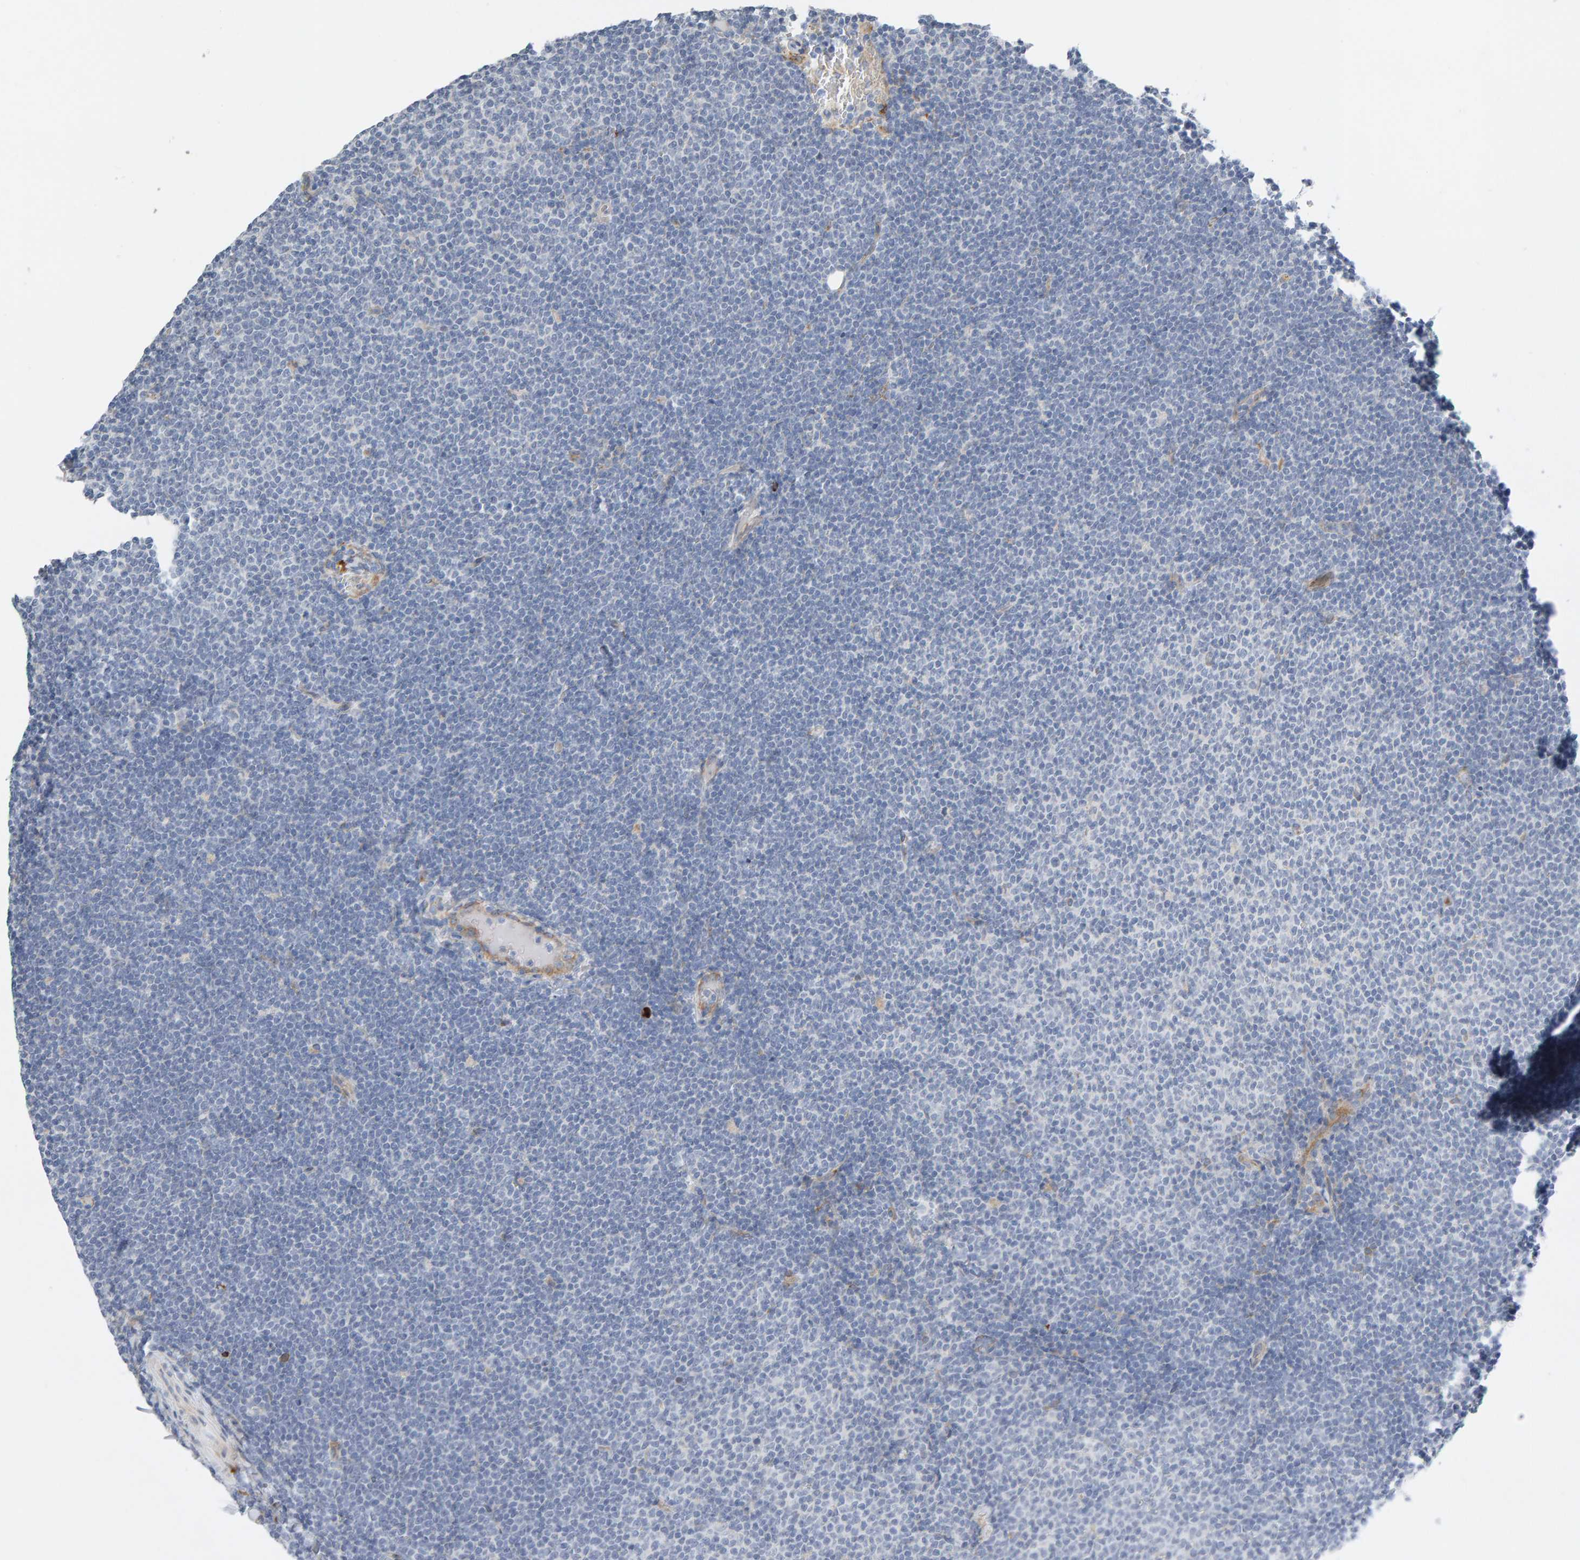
{"staining": {"intensity": "negative", "quantity": "none", "location": "none"}, "tissue": "lymphoma", "cell_type": "Tumor cells", "image_type": "cancer", "snomed": [{"axis": "morphology", "description": "Malignant lymphoma, non-Hodgkin's type, Low grade"}, {"axis": "topography", "description": "Lymph node"}], "caption": "This is an IHC micrograph of human malignant lymphoma, non-Hodgkin's type (low-grade). There is no expression in tumor cells.", "gene": "ENGASE", "patient": {"sex": "female", "age": 53}}